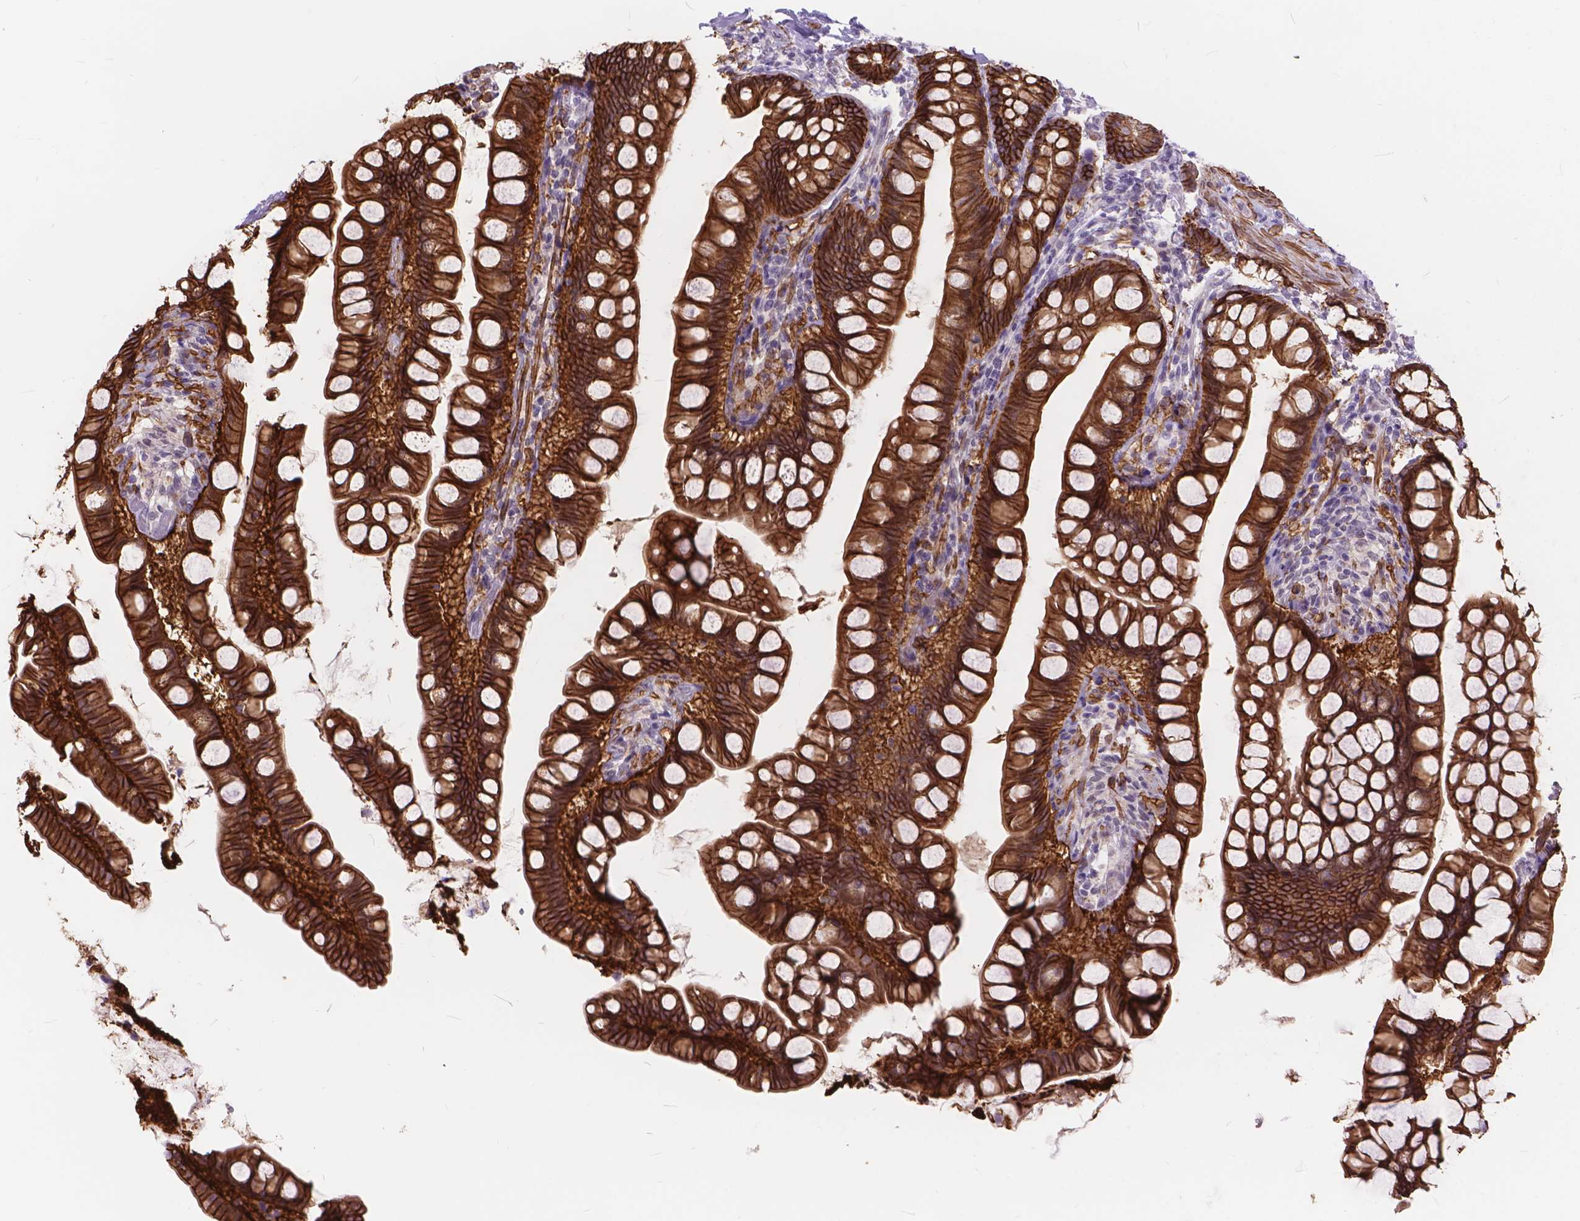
{"staining": {"intensity": "strong", "quantity": ">75%", "location": "cytoplasmic/membranous"}, "tissue": "small intestine", "cell_type": "Glandular cells", "image_type": "normal", "snomed": [{"axis": "morphology", "description": "Normal tissue, NOS"}, {"axis": "topography", "description": "Small intestine"}], "caption": "About >75% of glandular cells in unremarkable small intestine demonstrate strong cytoplasmic/membranous protein positivity as visualized by brown immunohistochemical staining.", "gene": "MAN2C1", "patient": {"sex": "male", "age": 70}}